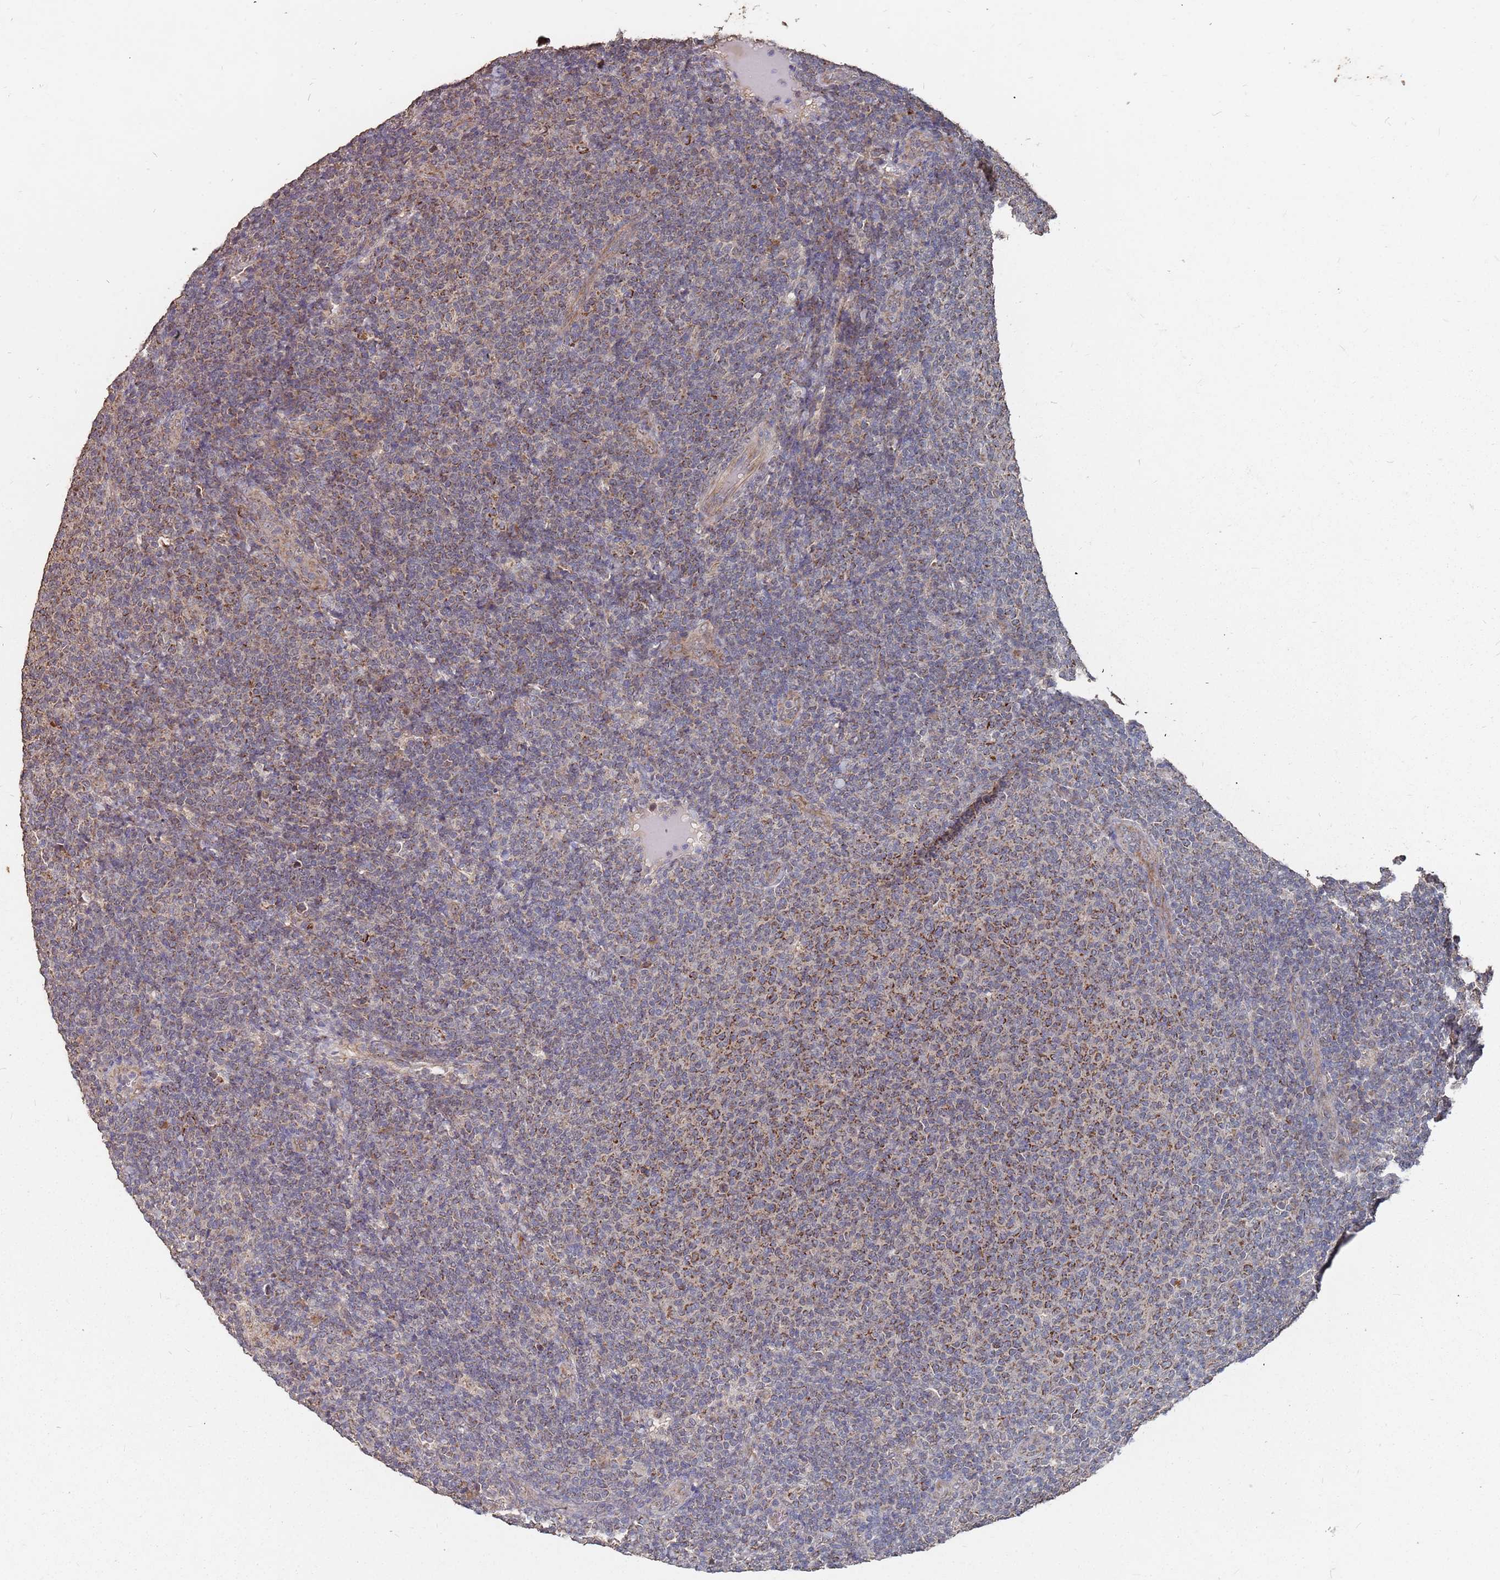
{"staining": {"intensity": "moderate", "quantity": "25%-75%", "location": "cytoplasmic/membranous"}, "tissue": "lymphoma", "cell_type": "Tumor cells", "image_type": "cancer", "snomed": [{"axis": "morphology", "description": "Malignant lymphoma, non-Hodgkin's type, Low grade"}, {"axis": "topography", "description": "Lymph node"}], "caption": "Immunohistochemistry (IHC) staining of lymphoma, which exhibits medium levels of moderate cytoplasmic/membranous staining in about 25%-75% of tumor cells indicating moderate cytoplasmic/membranous protein expression. The staining was performed using DAB (brown) for protein detection and nuclei were counterstained in hematoxylin (blue).", "gene": "PRORP", "patient": {"sex": "male", "age": 66}}